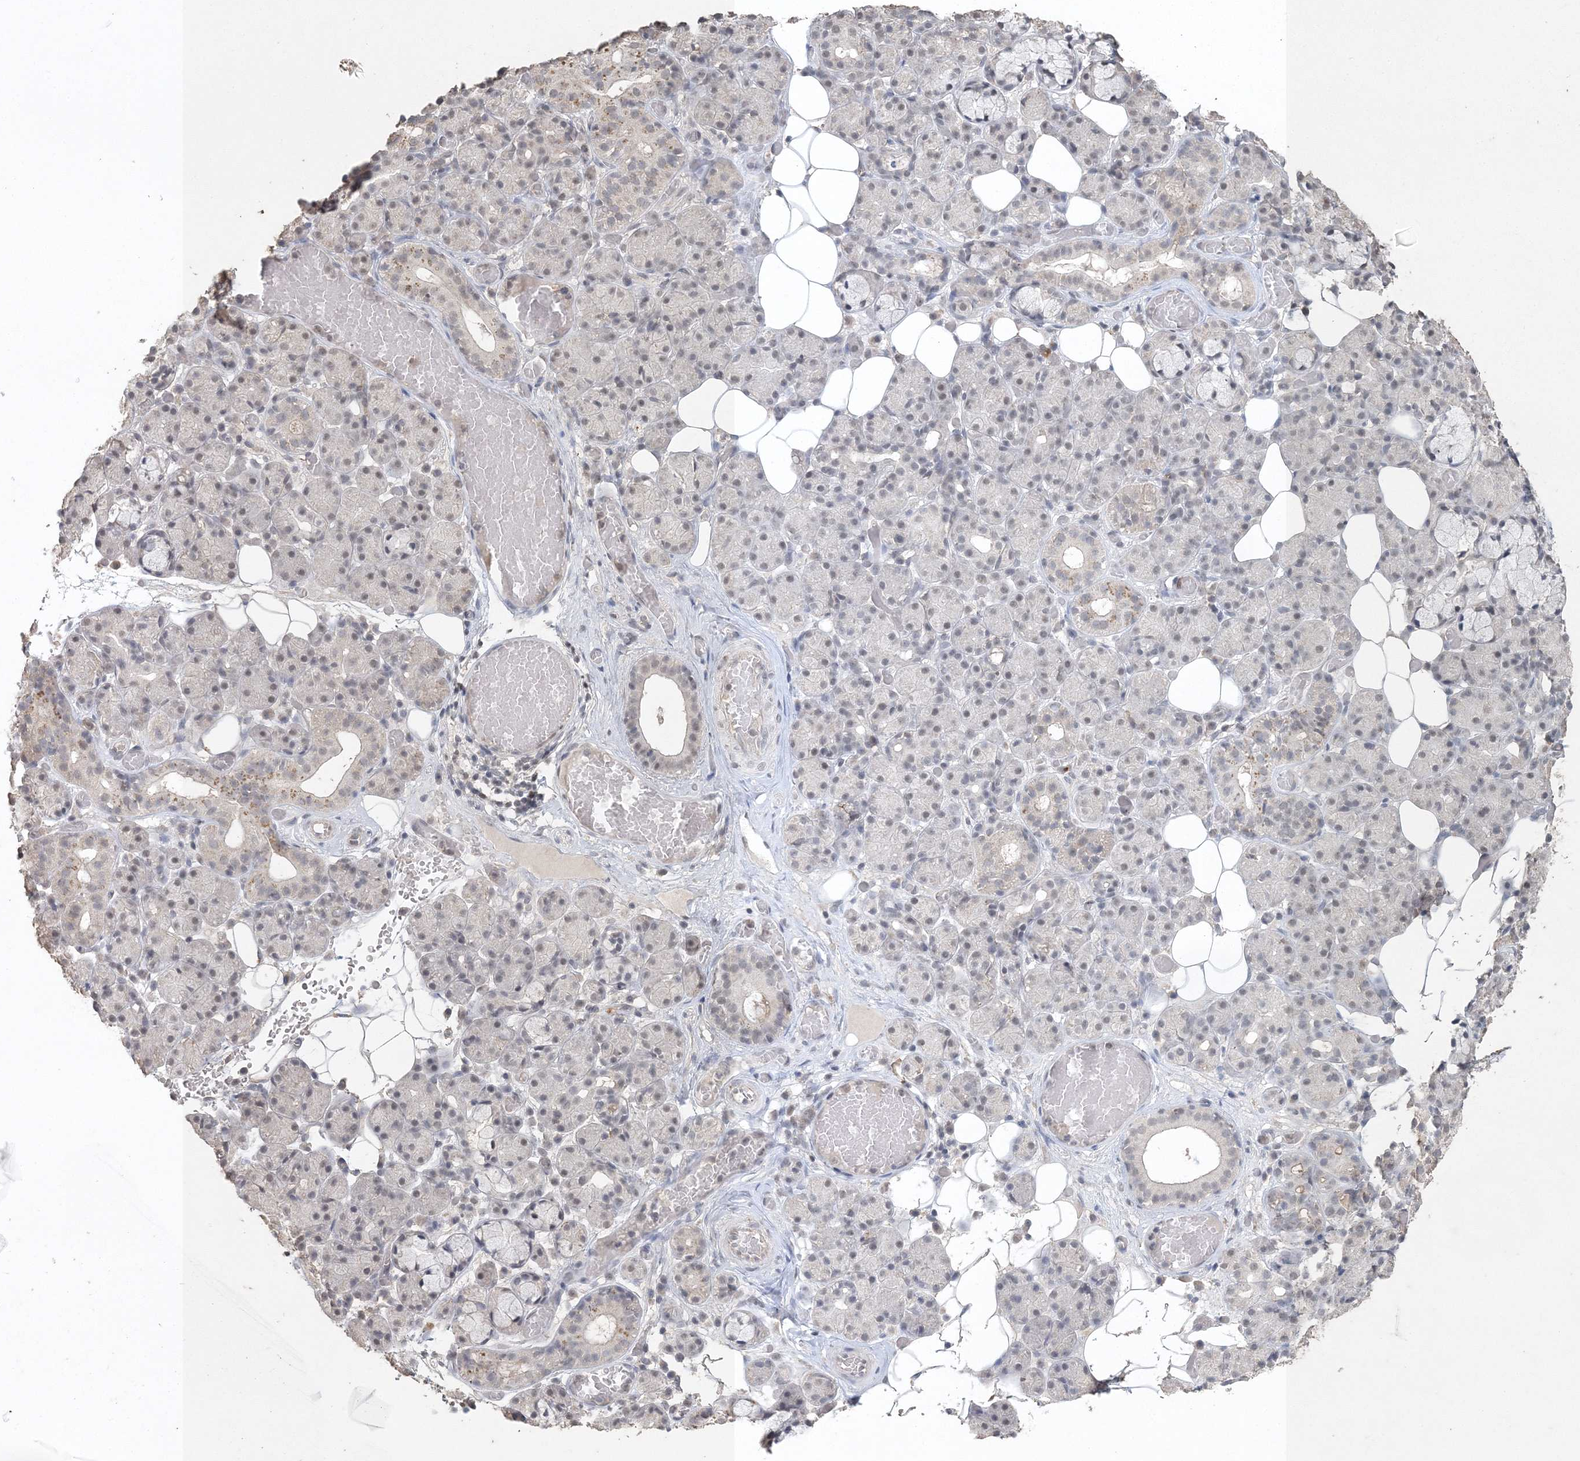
{"staining": {"intensity": "weak", "quantity": "<25%", "location": "nuclear"}, "tissue": "salivary gland", "cell_type": "Glandular cells", "image_type": "normal", "snomed": [{"axis": "morphology", "description": "Normal tissue, NOS"}, {"axis": "topography", "description": "Salivary gland"}], "caption": "The IHC micrograph has no significant positivity in glandular cells of salivary gland.", "gene": "UIMC1", "patient": {"sex": "male", "age": 63}}